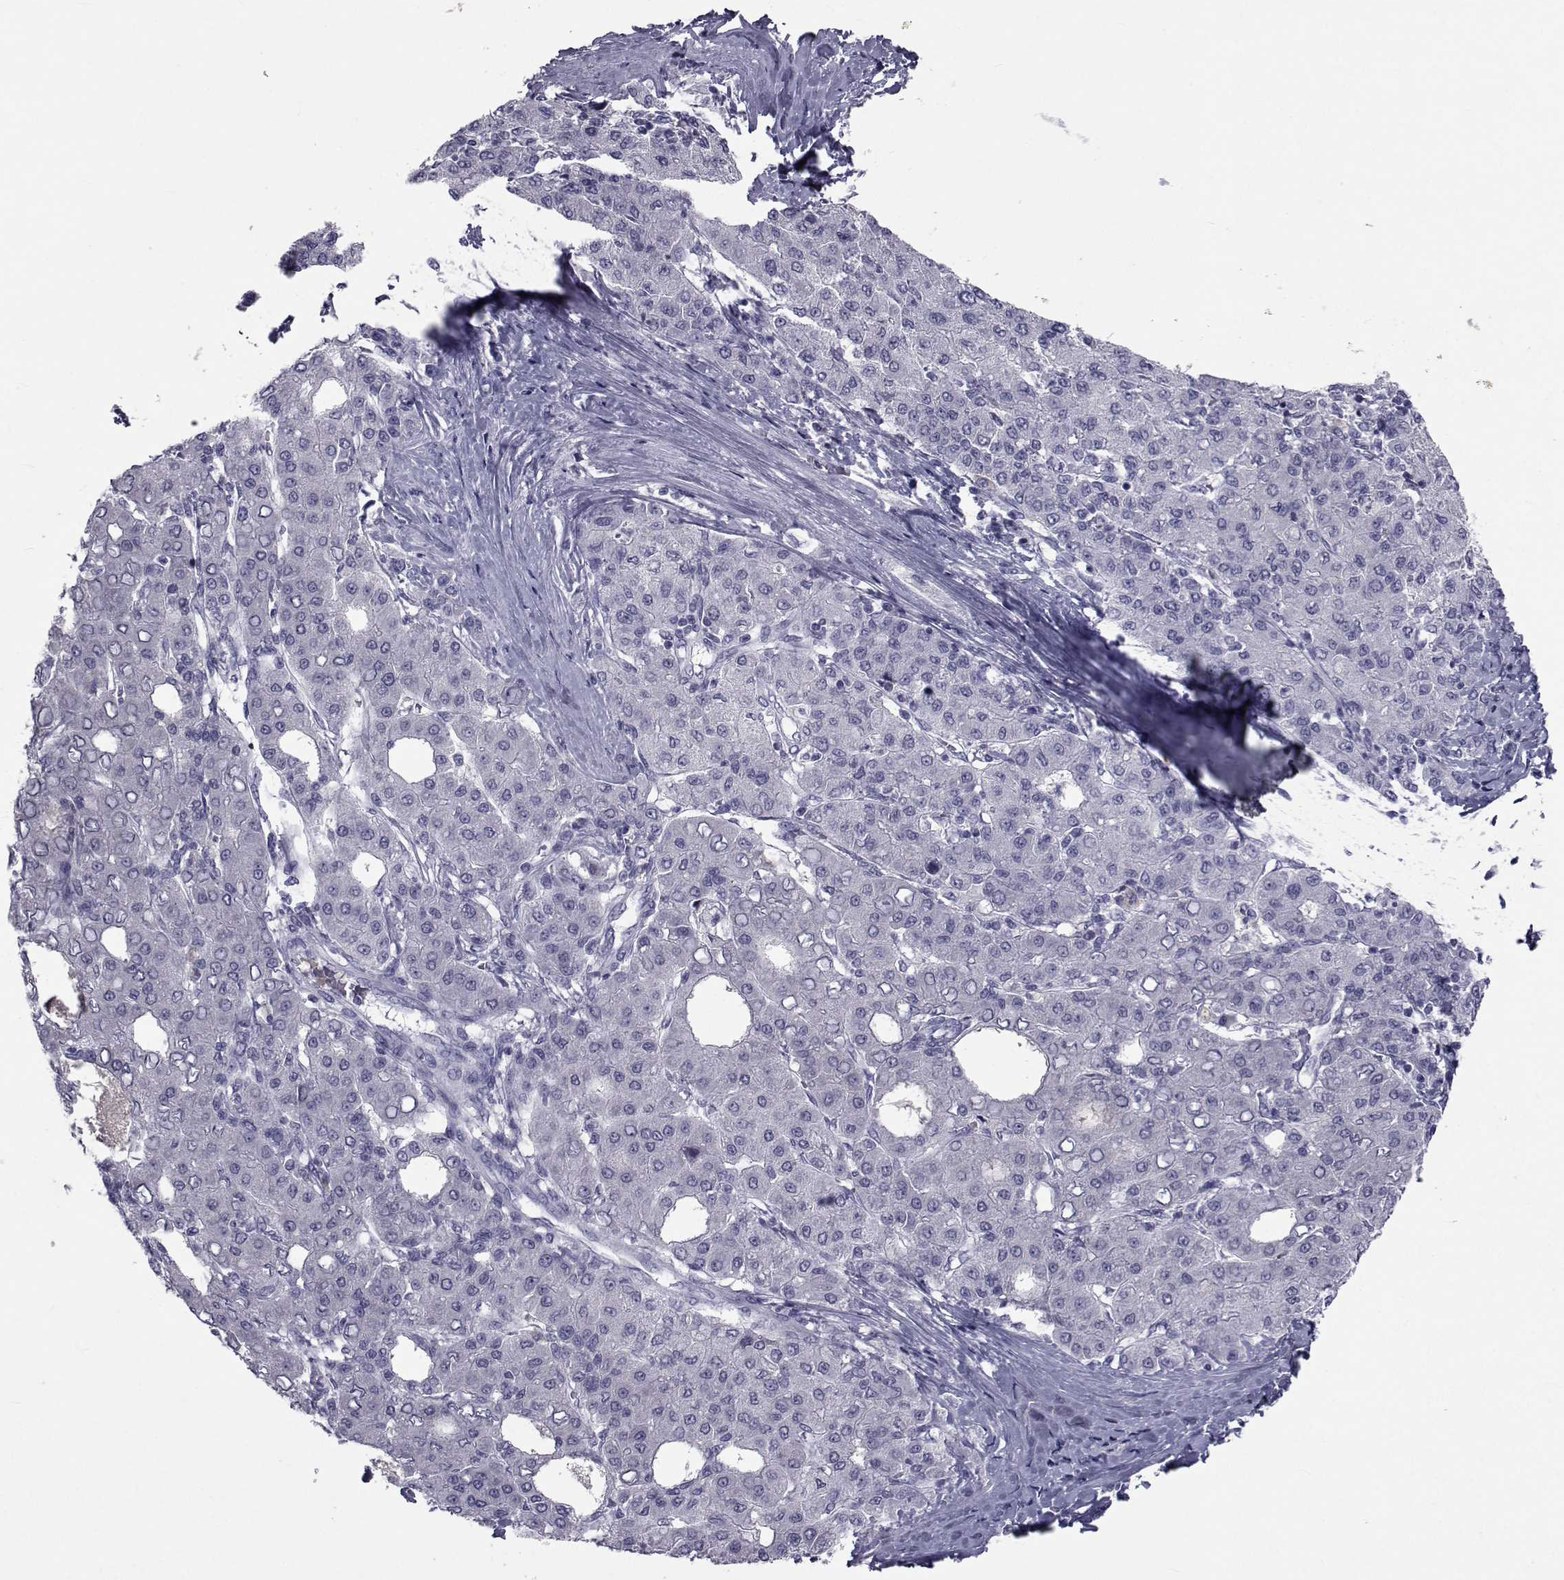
{"staining": {"intensity": "negative", "quantity": "none", "location": "none"}, "tissue": "liver cancer", "cell_type": "Tumor cells", "image_type": "cancer", "snomed": [{"axis": "morphology", "description": "Carcinoma, Hepatocellular, NOS"}, {"axis": "topography", "description": "Liver"}], "caption": "DAB (3,3'-diaminobenzidine) immunohistochemical staining of human hepatocellular carcinoma (liver) reveals no significant positivity in tumor cells.", "gene": "PAX2", "patient": {"sex": "male", "age": 65}}